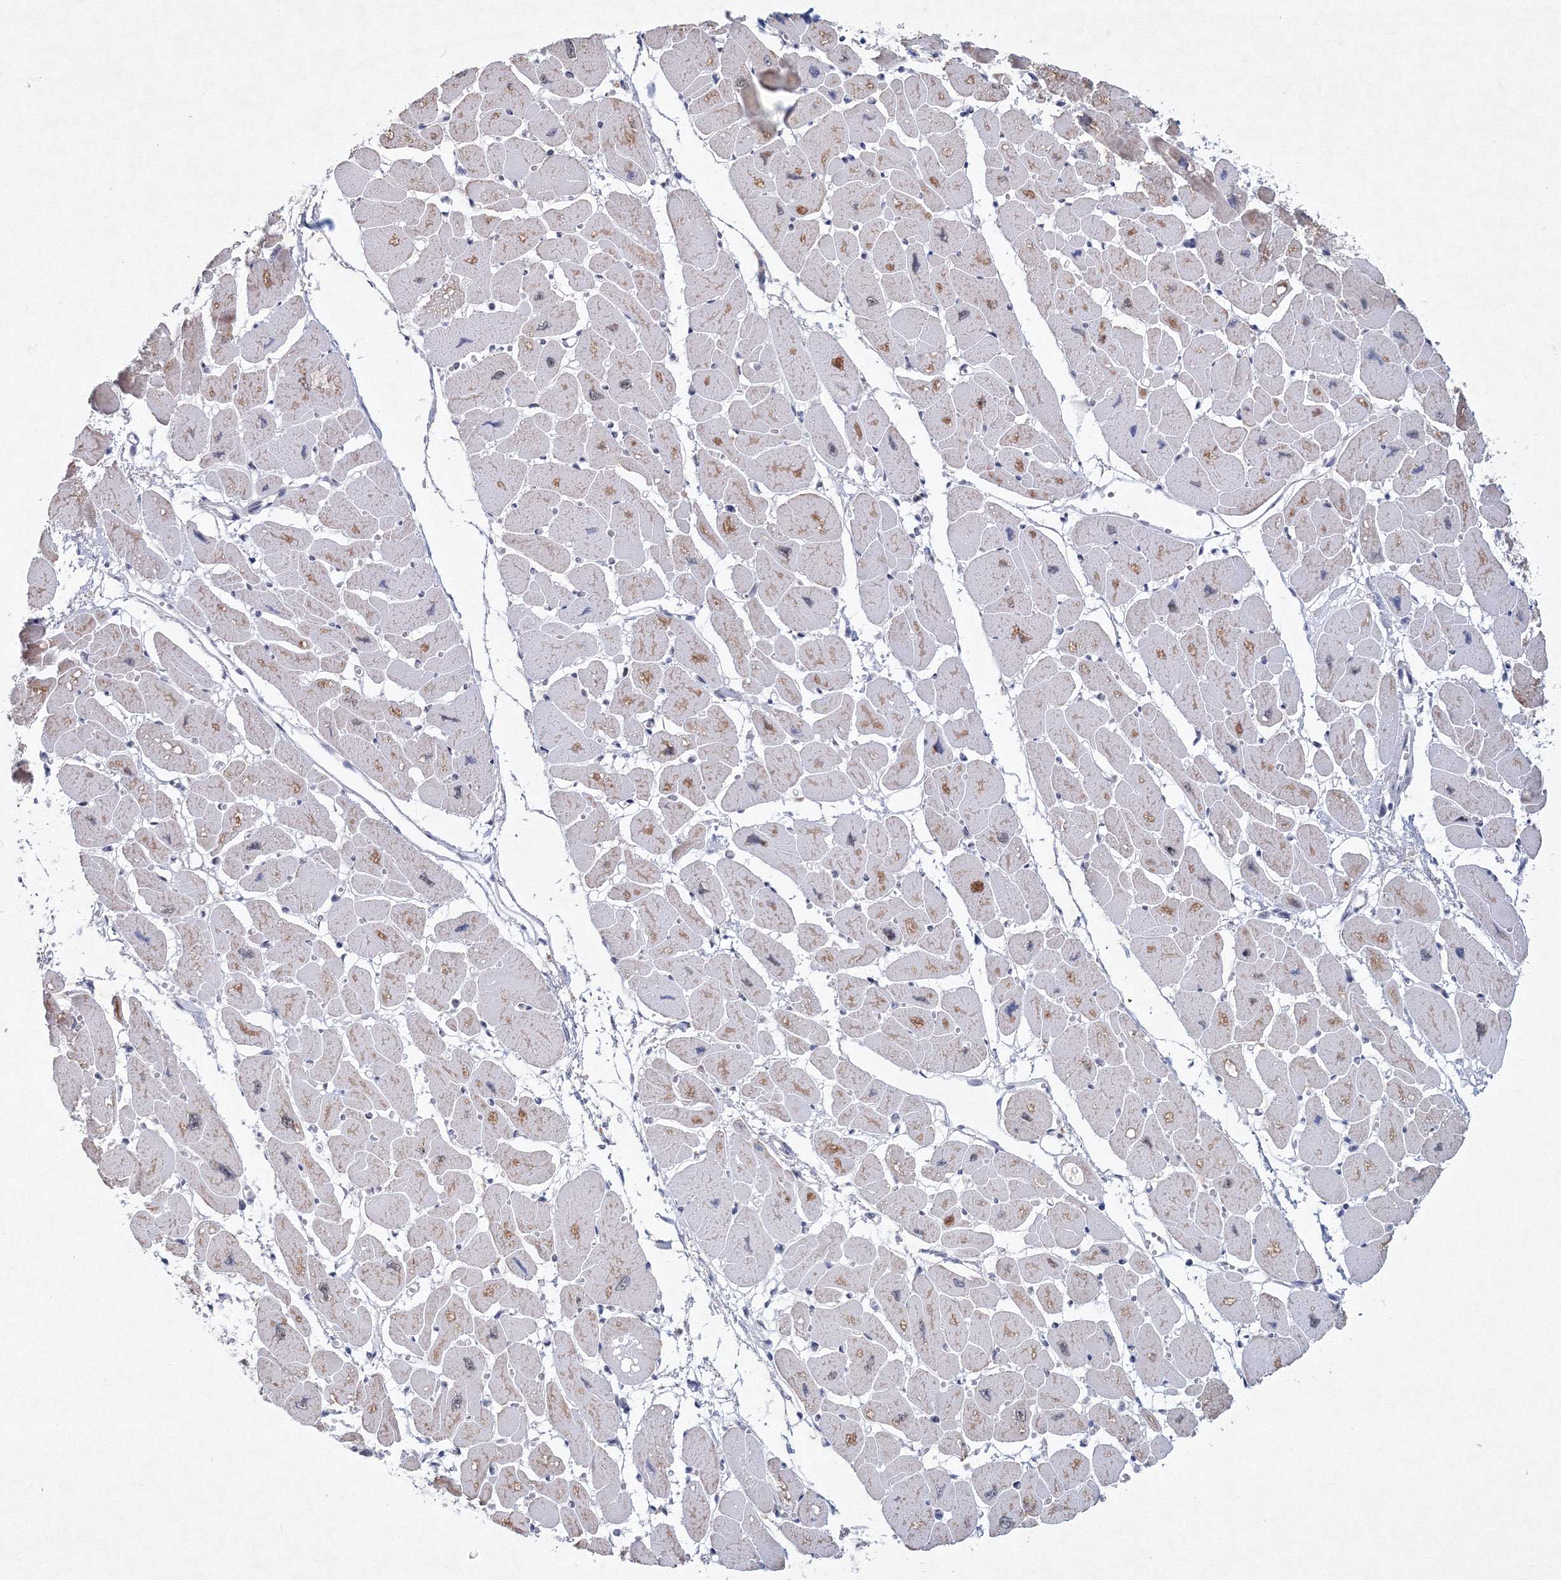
{"staining": {"intensity": "moderate", "quantity": "<25%", "location": "cytoplasmic/membranous"}, "tissue": "heart muscle", "cell_type": "Cardiomyocytes", "image_type": "normal", "snomed": [{"axis": "morphology", "description": "Normal tissue, NOS"}, {"axis": "topography", "description": "Heart"}], "caption": "A high-resolution micrograph shows immunohistochemistry staining of benign heart muscle, which reveals moderate cytoplasmic/membranous positivity in approximately <25% of cardiomyocytes.", "gene": "SF3B6", "patient": {"sex": "female", "age": 54}}